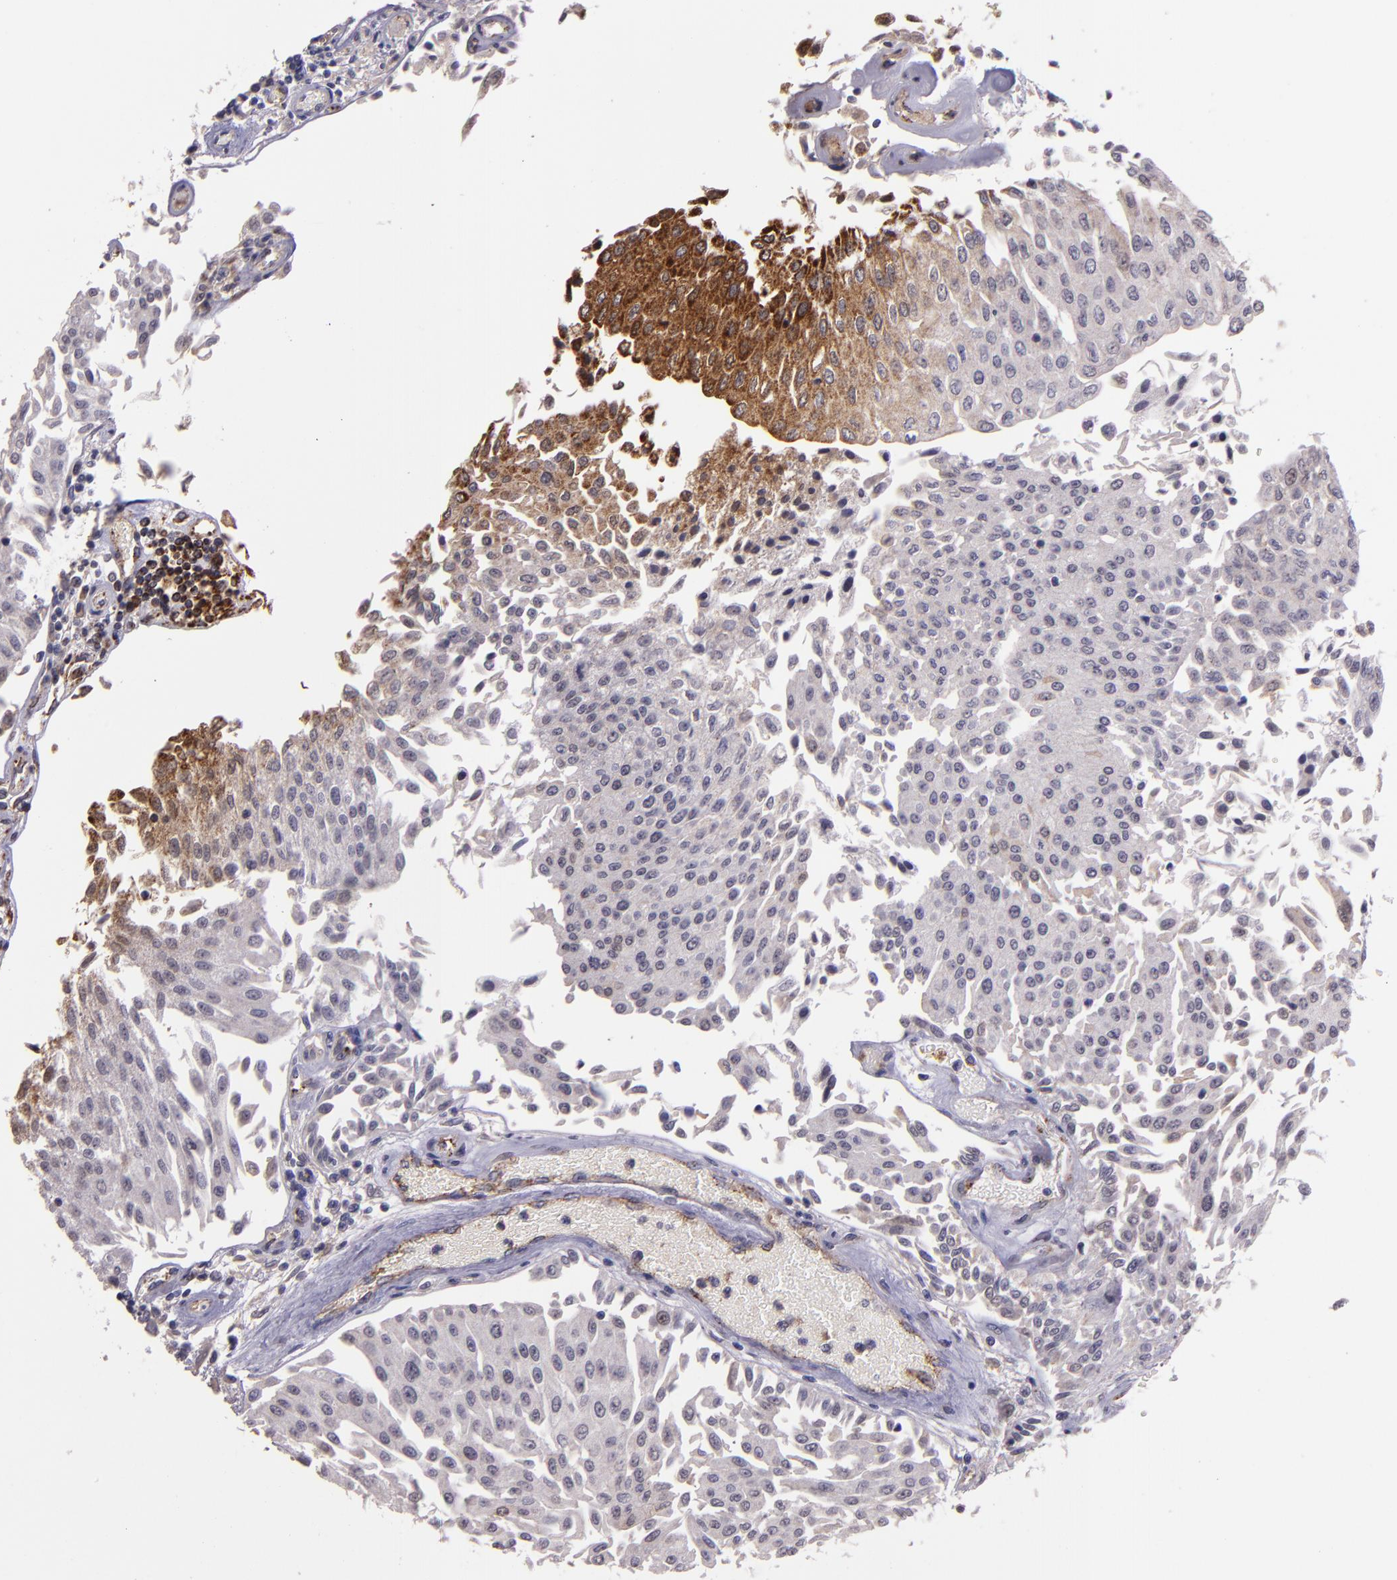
{"staining": {"intensity": "negative", "quantity": "none", "location": "none"}, "tissue": "urothelial cancer", "cell_type": "Tumor cells", "image_type": "cancer", "snomed": [{"axis": "morphology", "description": "Urothelial carcinoma, Low grade"}, {"axis": "topography", "description": "Urinary bladder"}], "caption": "DAB (3,3'-diaminobenzidine) immunohistochemical staining of urothelial carcinoma (low-grade) exhibits no significant expression in tumor cells. Nuclei are stained in blue.", "gene": "TAF7L", "patient": {"sex": "male", "age": 86}}